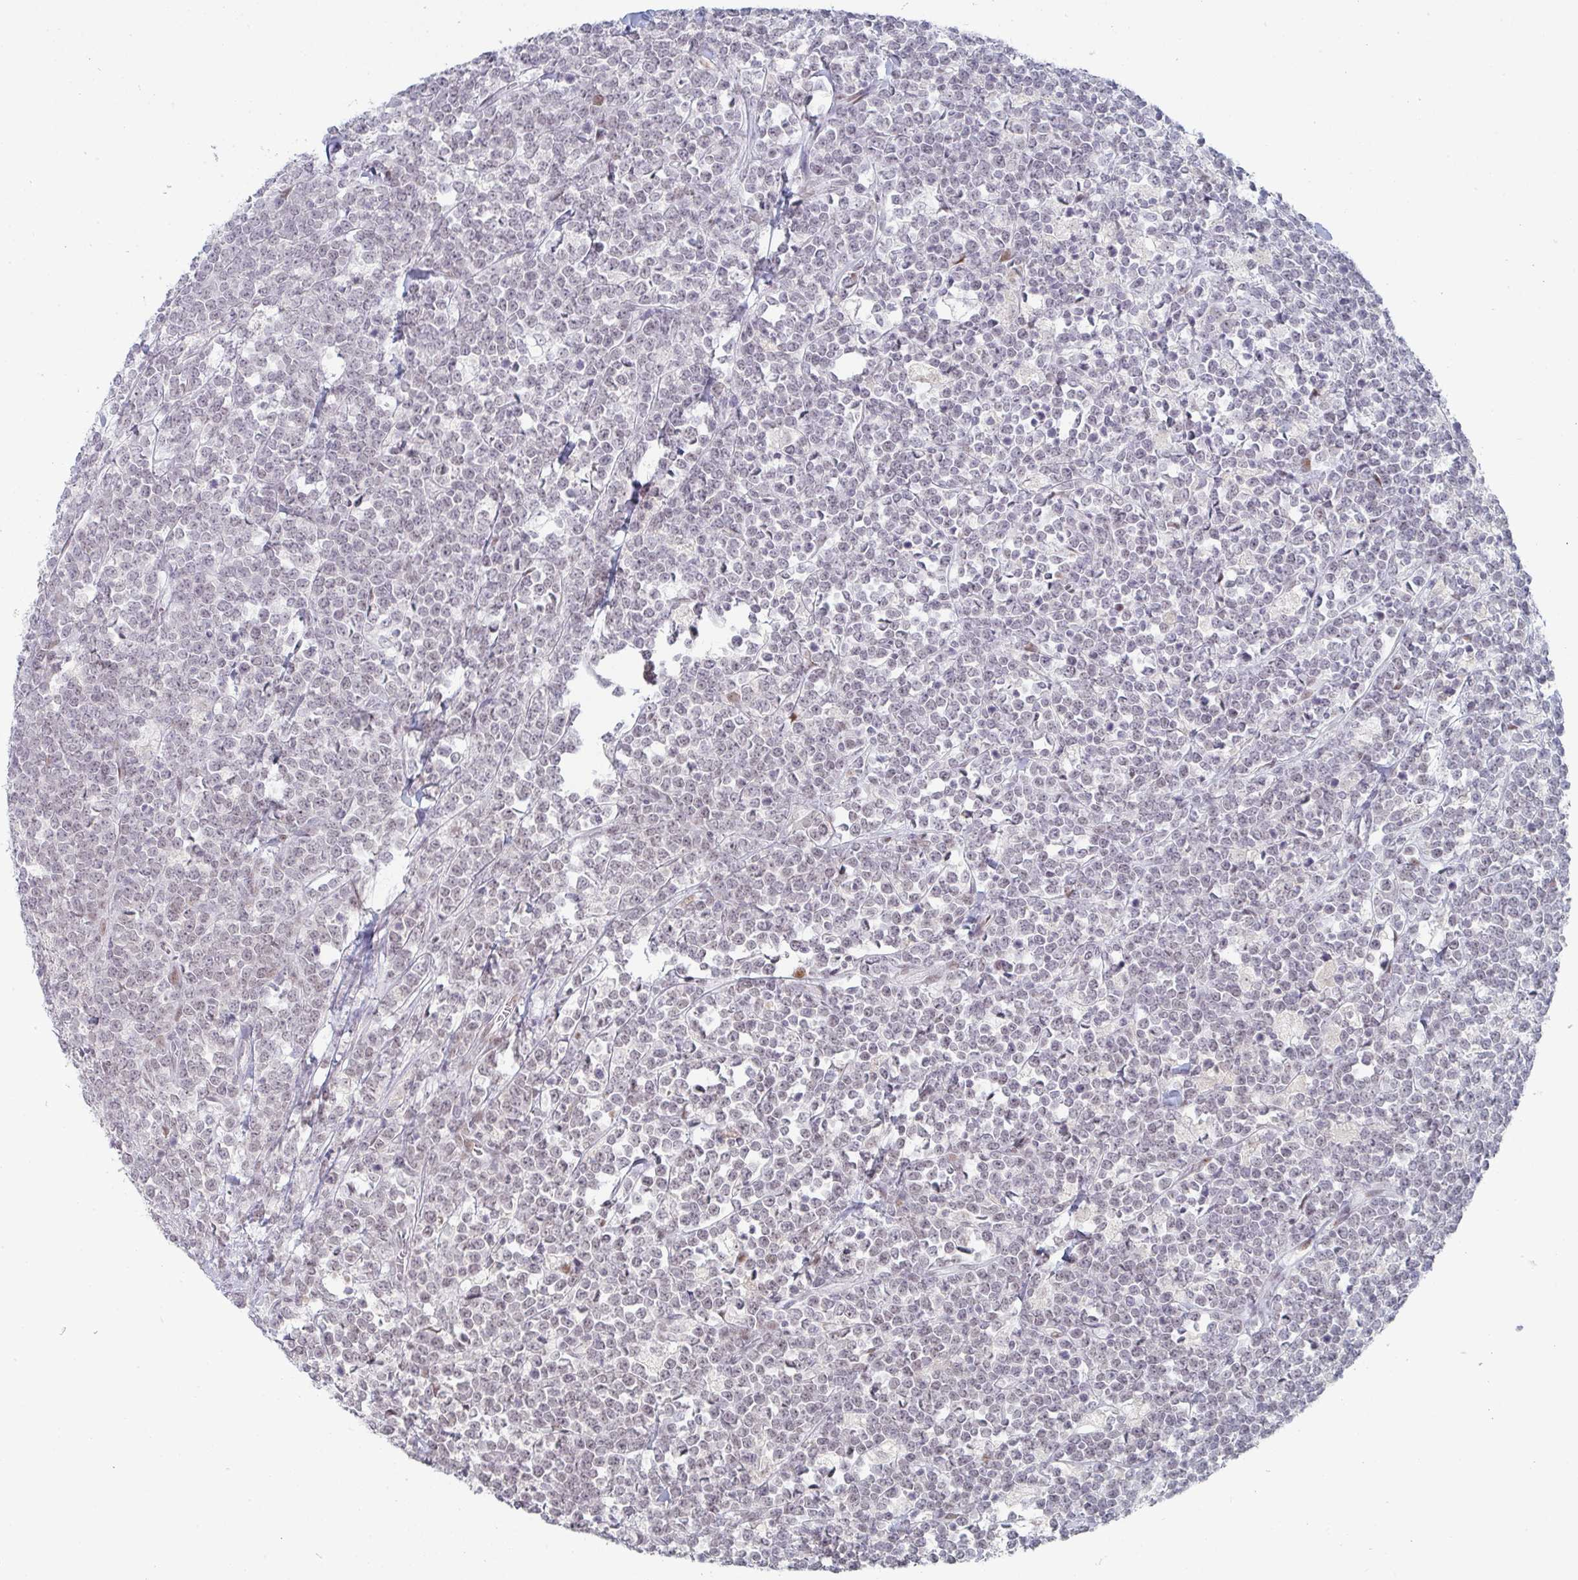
{"staining": {"intensity": "negative", "quantity": "none", "location": "none"}, "tissue": "lymphoma", "cell_type": "Tumor cells", "image_type": "cancer", "snomed": [{"axis": "morphology", "description": "Malignant lymphoma, non-Hodgkin's type, High grade"}, {"axis": "topography", "description": "Small intestine"}, {"axis": "topography", "description": "Colon"}], "caption": "High power microscopy micrograph of an immunohistochemistry histopathology image of high-grade malignant lymphoma, non-Hodgkin's type, revealing no significant positivity in tumor cells. (Brightfield microscopy of DAB IHC at high magnification).", "gene": "LIN54", "patient": {"sex": "male", "age": 8}}